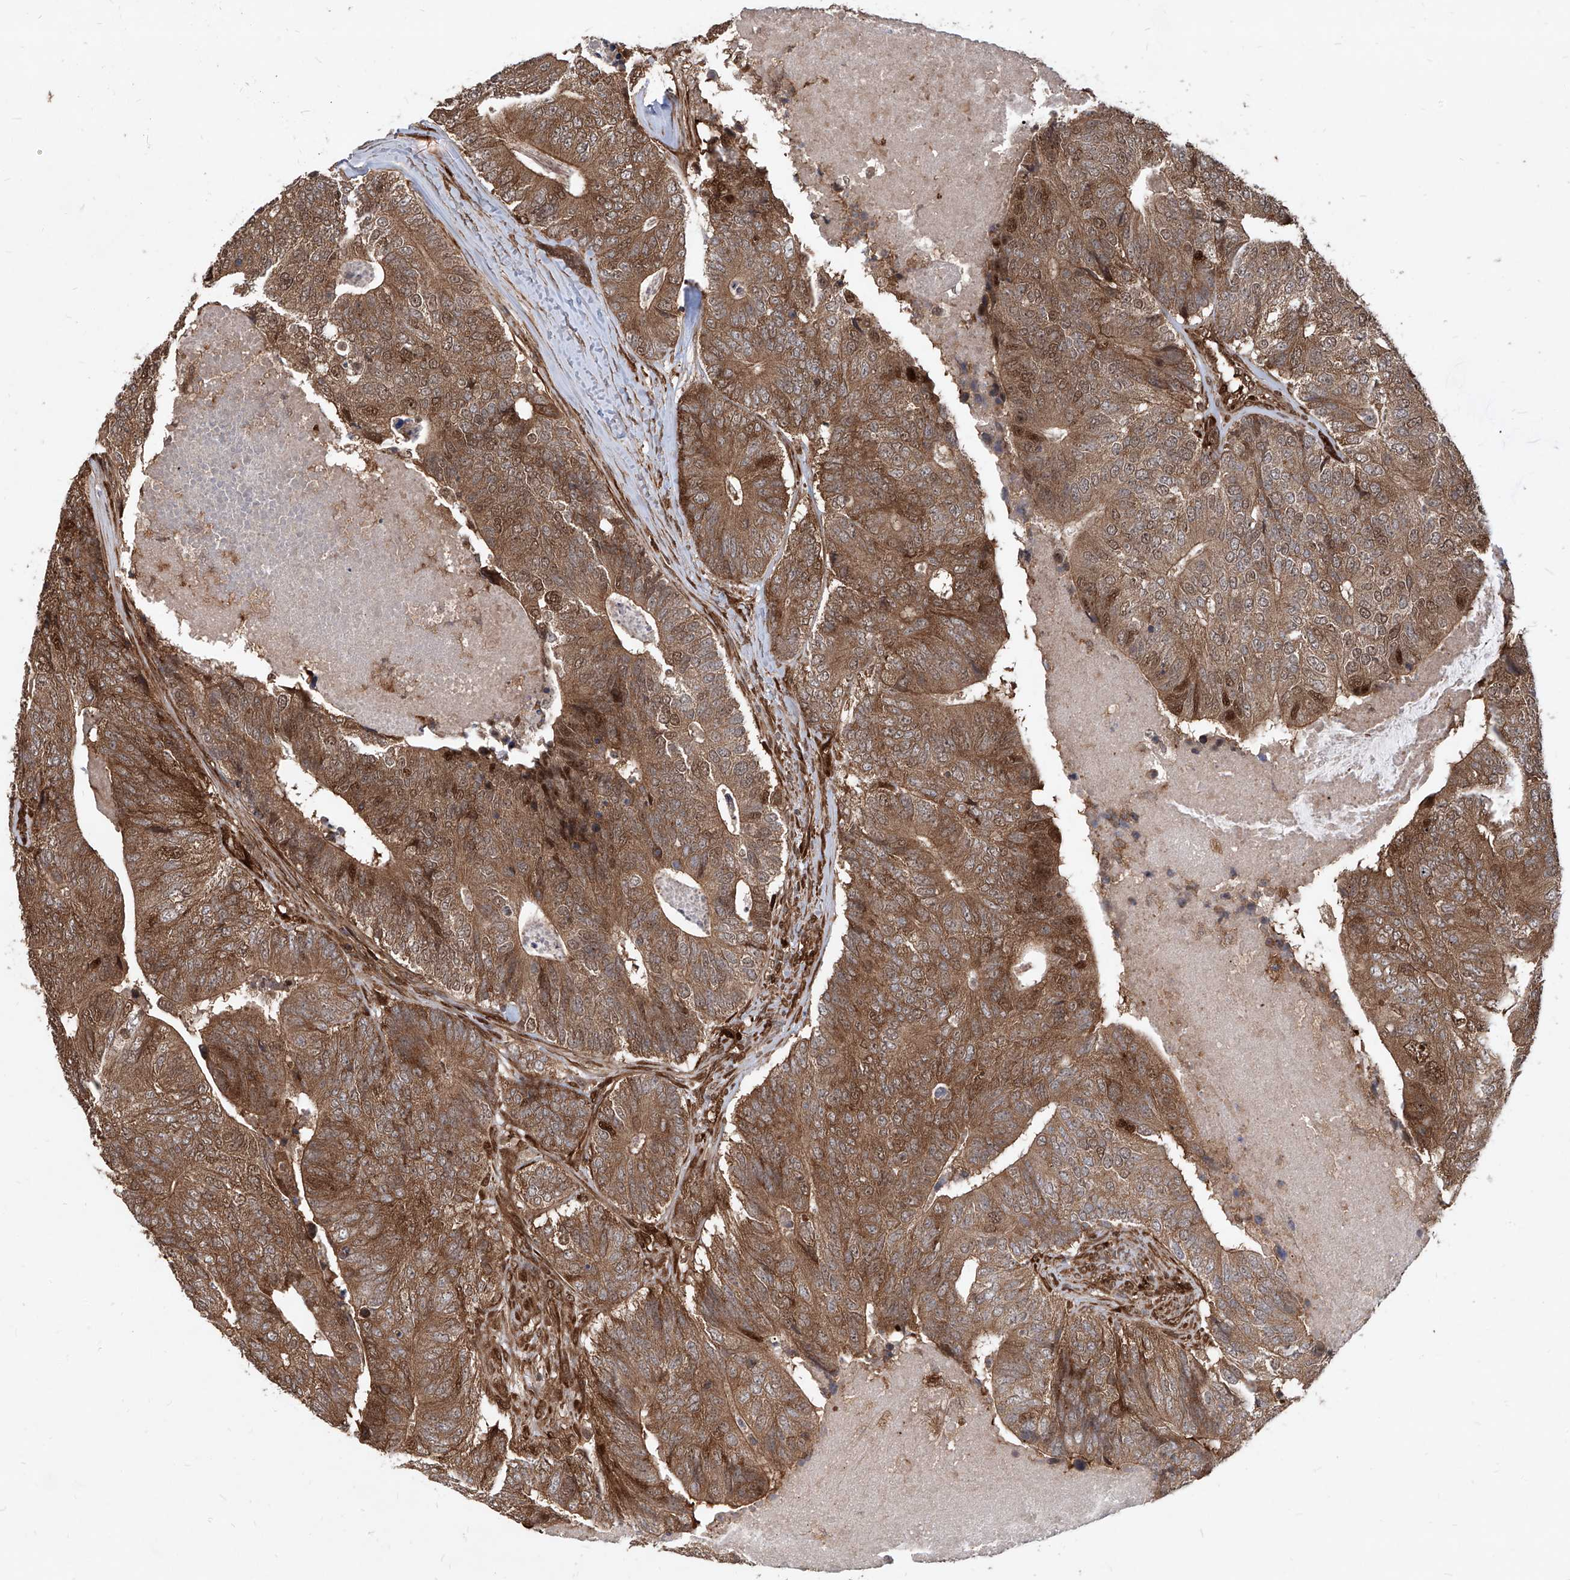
{"staining": {"intensity": "moderate", "quantity": ">75%", "location": "cytoplasmic/membranous,nuclear"}, "tissue": "colorectal cancer", "cell_type": "Tumor cells", "image_type": "cancer", "snomed": [{"axis": "morphology", "description": "Adenocarcinoma, NOS"}, {"axis": "topography", "description": "Colon"}], "caption": "A medium amount of moderate cytoplasmic/membranous and nuclear staining is present in about >75% of tumor cells in colorectal cancer (adenocarcinoma) tissue. The protein of interest is shown in brown color, while the nuclei are stained blue.", "gene": "MAGED2", "patient": {"sex": "female", "age": 67}}